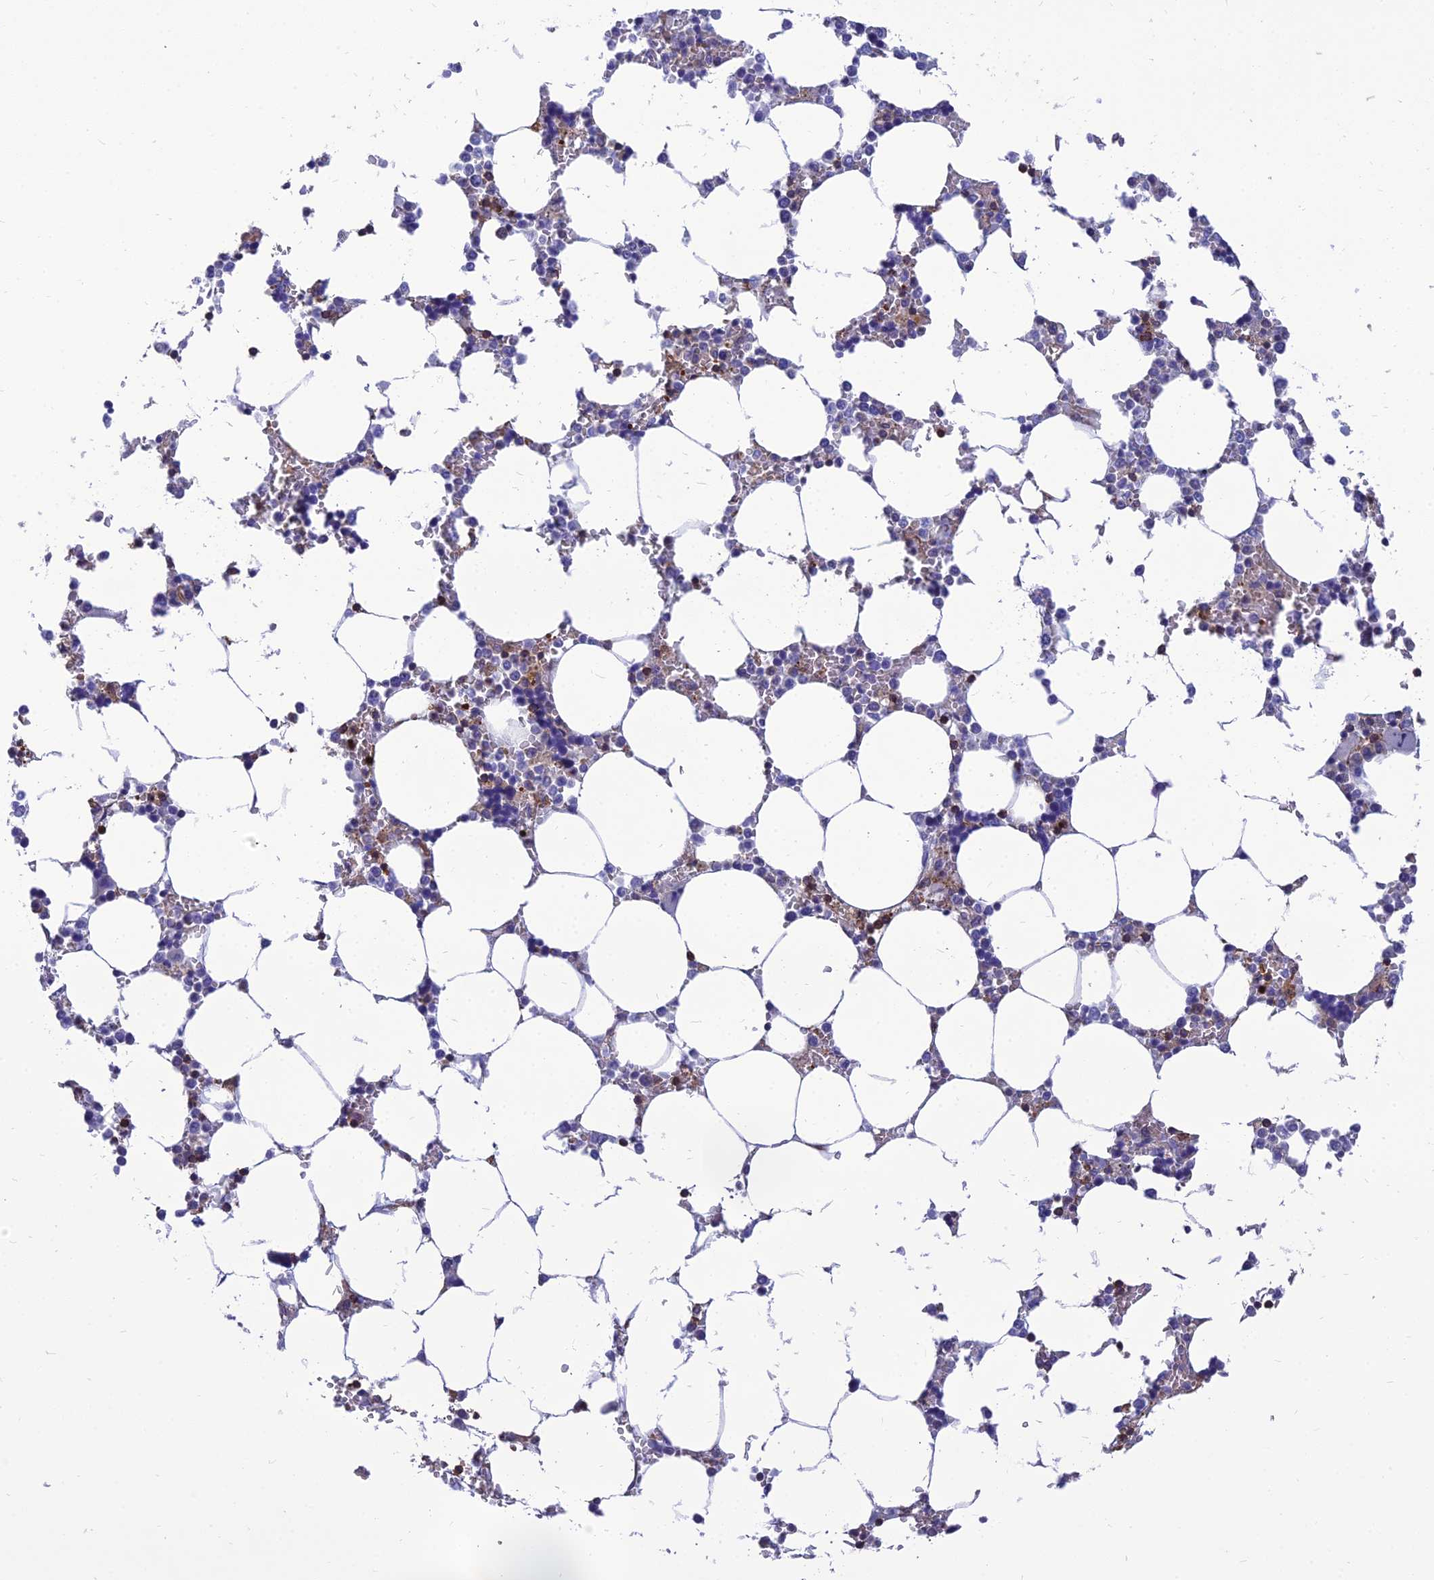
{"staining": {"intensity": "moderate", "quantity": "25%-75%", "location": "cytoplasmic/membranous"}, "tissue": "bone marrow", "cell_type": "Hematopoietic cells", "image_type": "normal", "snomed": [{"axis": "morphology", "description": "Normal tissue, NOS"}, {"axis": "topography", "description": "Bone marrow"}], "caption": "High-magnification brightfield microscopy of benign bone marrow stained with DAB (brown) and counterstained with hematoxylin (blue). hematopoietic cells exhibit moderate cytoplasmic/membranous staining is appreciated in about25%-75% of cells. (IHC, brightfield microscopy, high magnification).", "gene": "PPP1R18", "patient": {"sex": "male", "age": 64}}